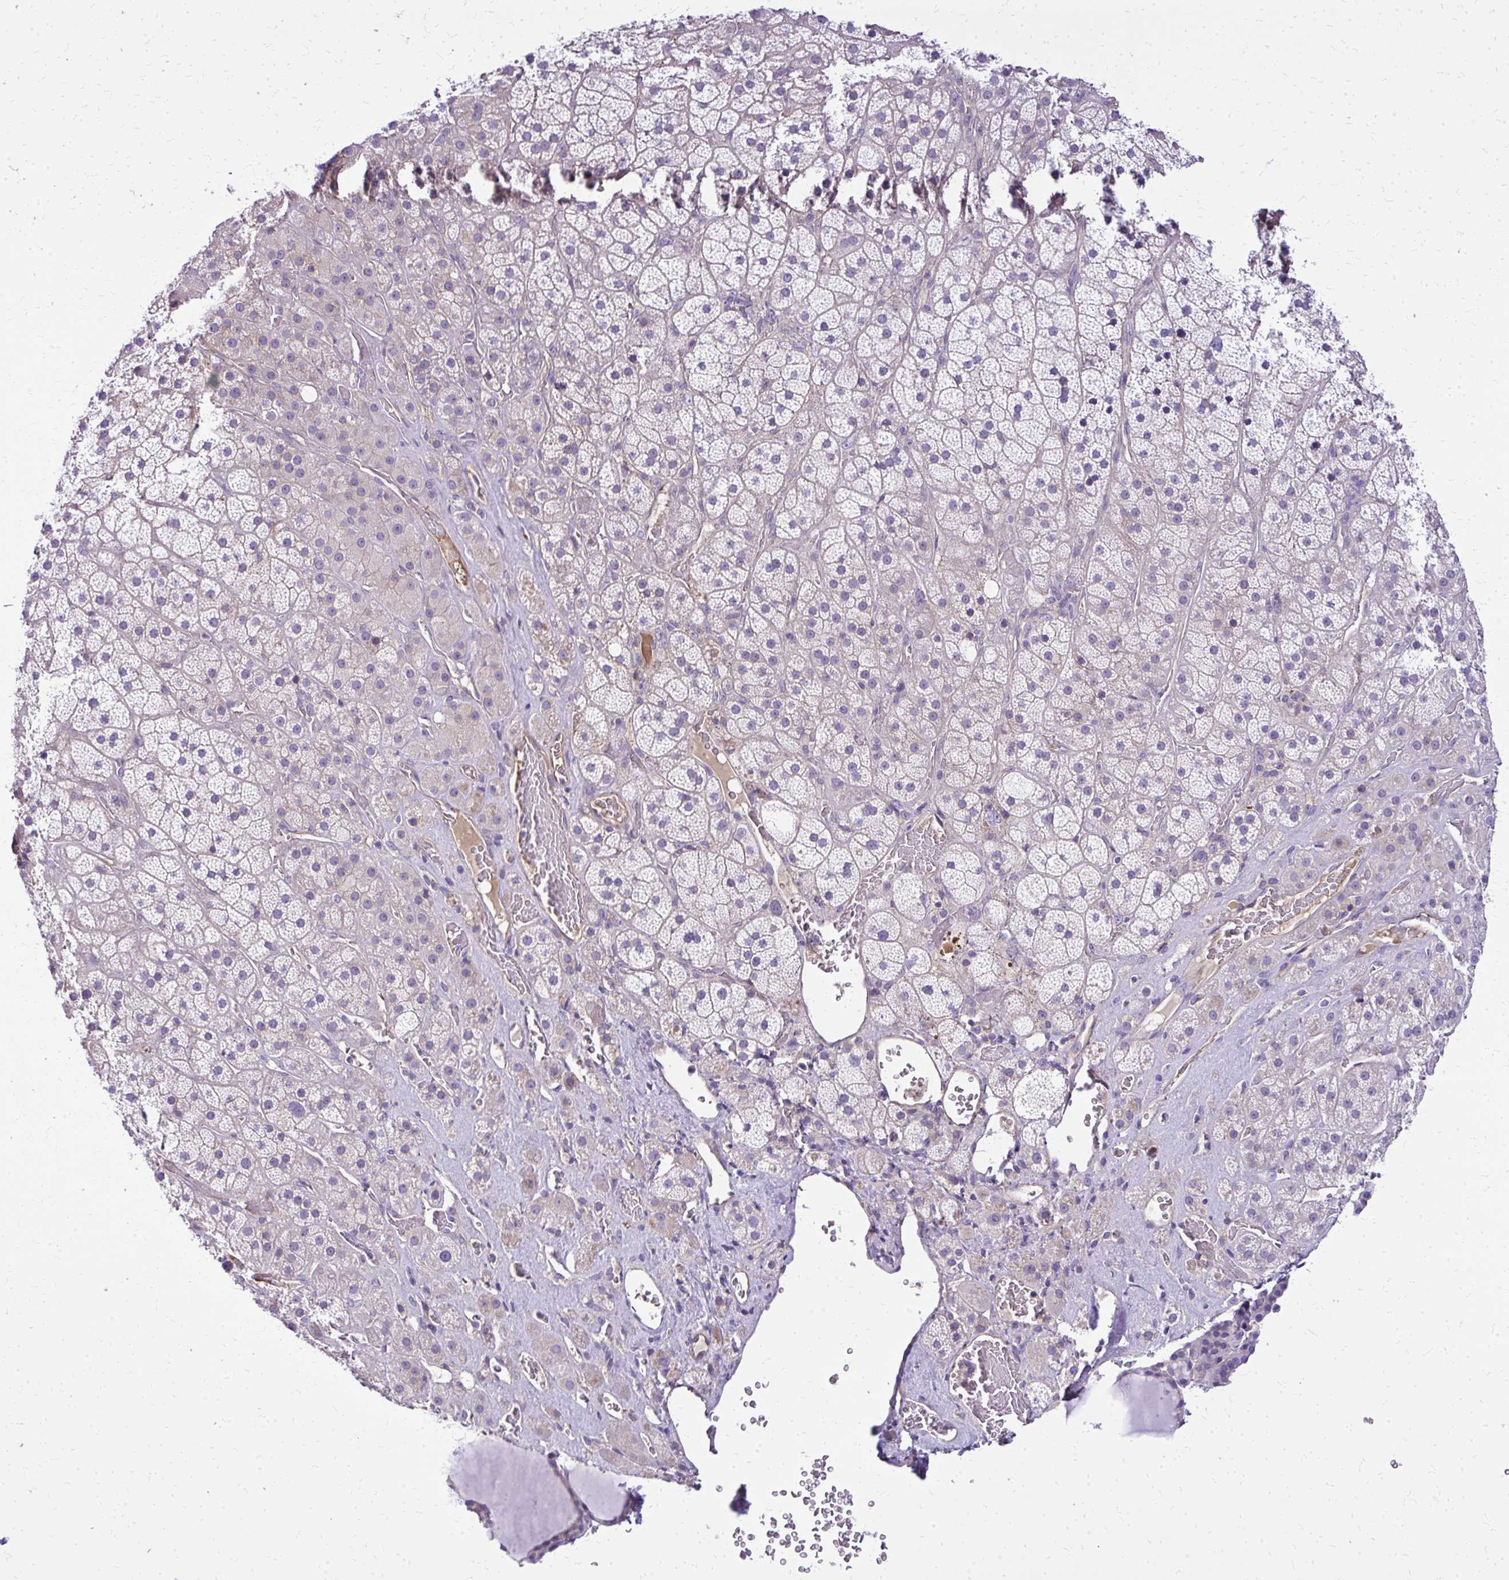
{"staining": {"intensity": "weak", "quantity": "<25%", "location": "cytoplasmic/membranous"}, "tissue": "adrenal gland", "cell_type": "Glandular cells", "image_type": "normal", "snomed": [{"axis": "morphology", "description": "Normal tissue, NOS"}, {"axis": "topography", "description": "Adrenal gland"}], "caption": "DAB immunohistochemical staining of normal adrenal gland exhibits no significant positivity in glandular cells. The staining was performed using DAB to visualize the protein expression in brown, while the nuclei were stained in blue with hematoxylin (Magnification: 20x).", "gene": "RUNDC3B", "patient": {"sex": "male", "age": 57}}